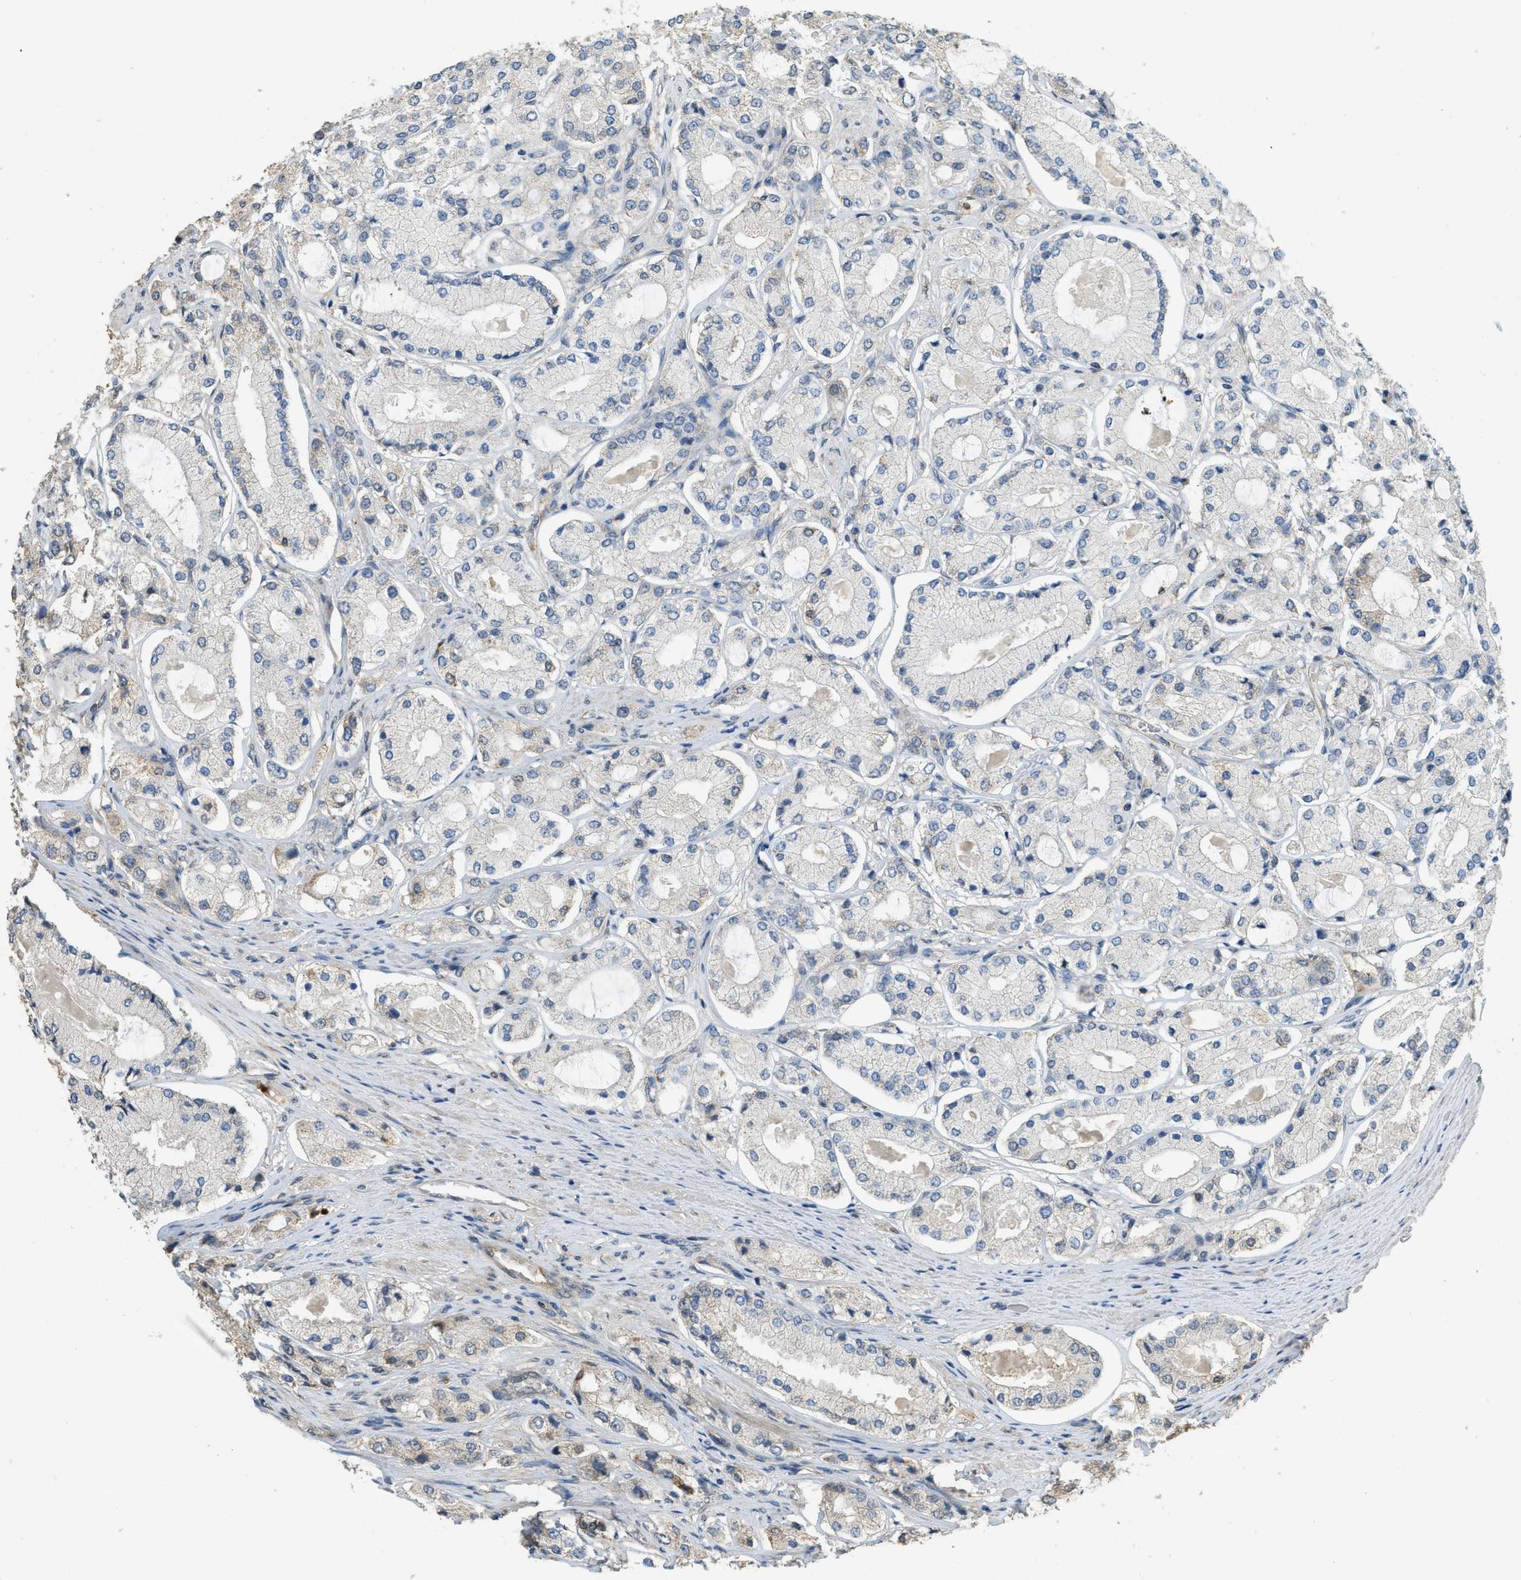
{"staining": {"intensity": "weak", "quantity": "<25%", "location": "cytoplasmic/membranous"}, "tissue": "prostate cancer", "cell_type": "Tumor cells", "image_type": "cancer", "snomed": [{"axis": "morphology", "description": "Adenocarcinoma, High grade"}, {"axis": "topography", "description": "Prostate"}], "caption": "An image of human prostate cancer (adenocarcinoma (high-grade)) is negative for staining in tumor cells.", "gene": "IGF2BP2", "patient": {"sex": "male", "age": 65}}